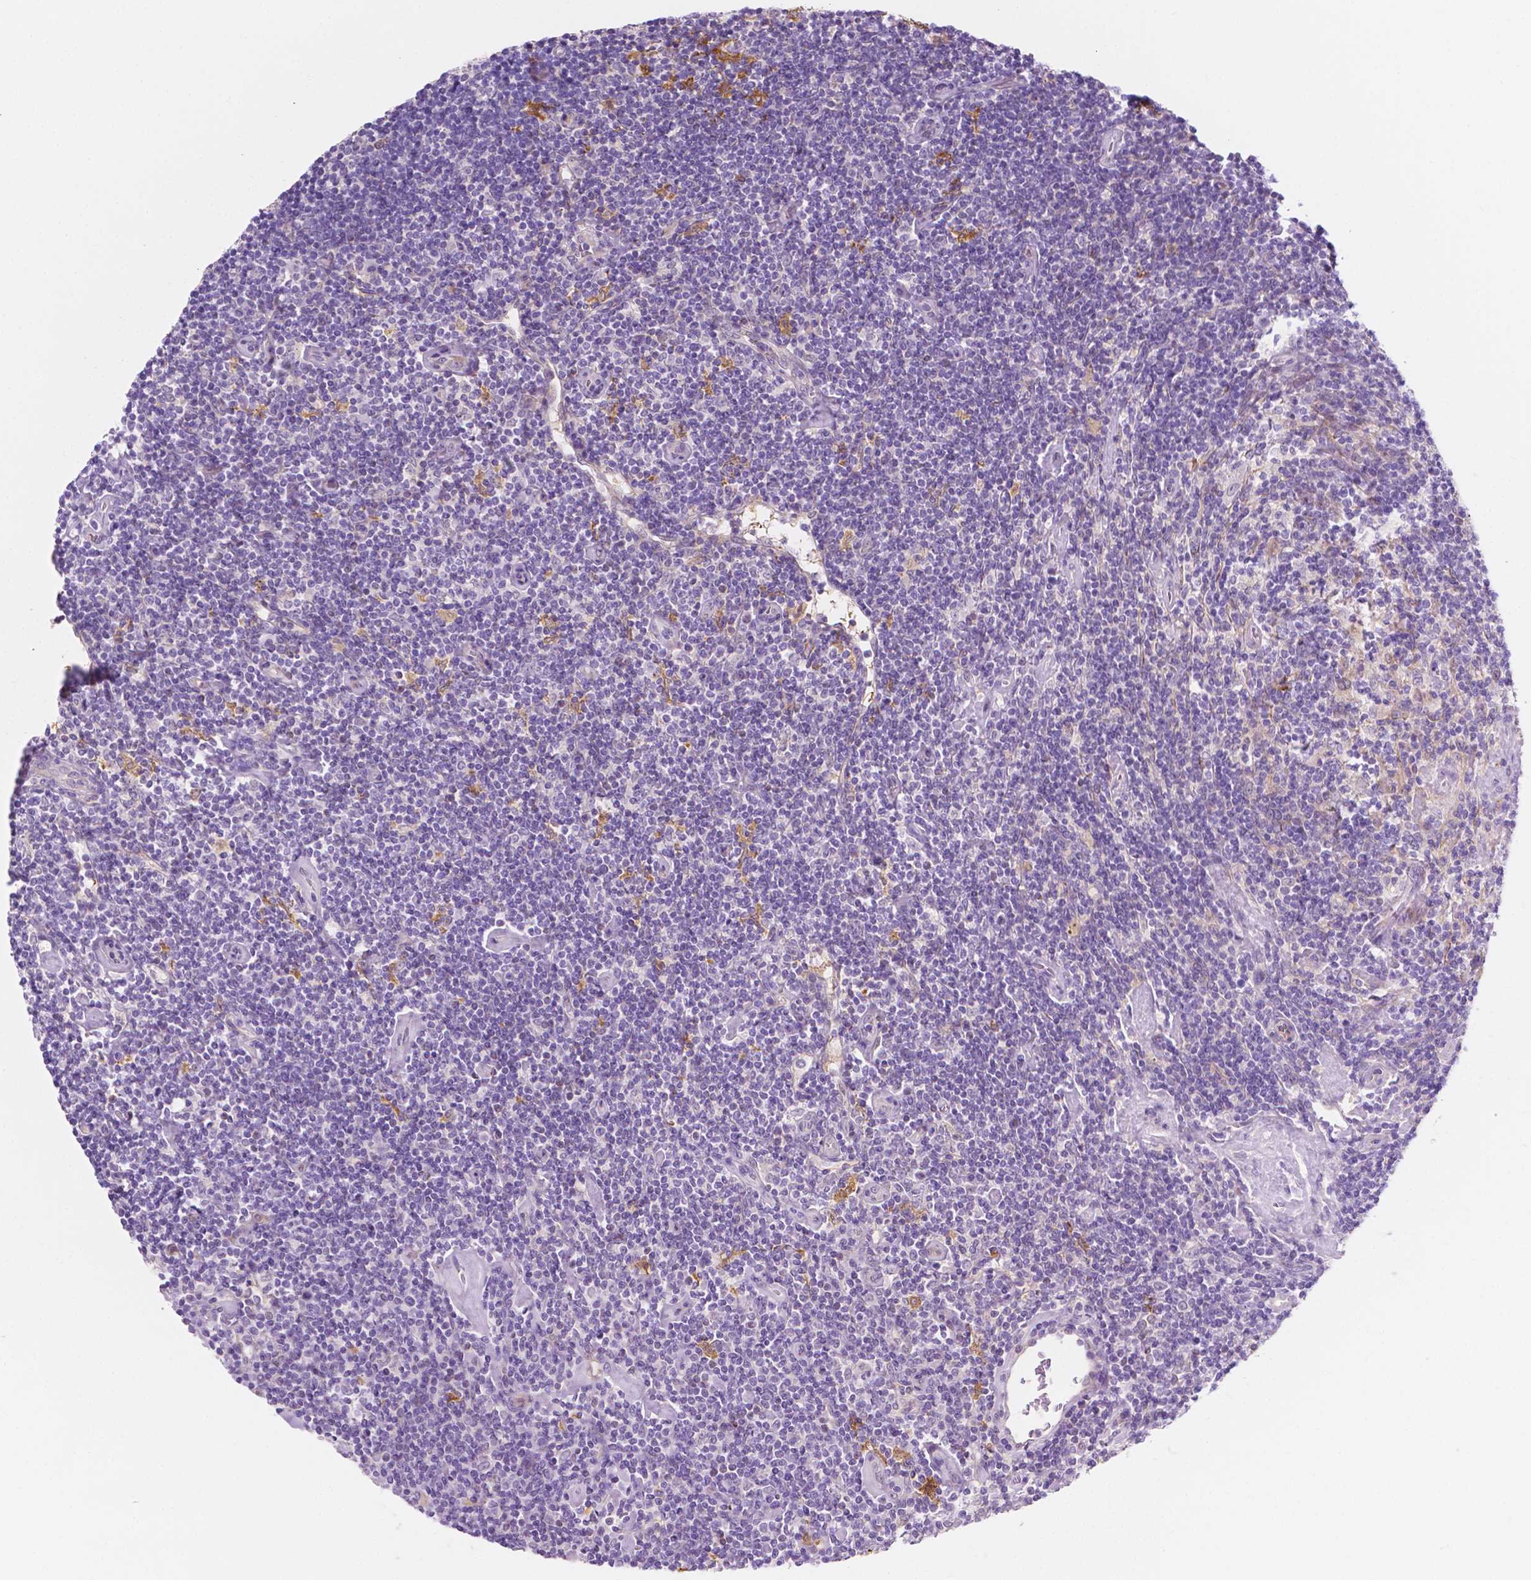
{"staining": {"intensity": "negative", "quantity": "none", "location": "none"}, "tissue": "lymphoma", "cell_type": "Tumor cells", "image_type": "cancer", "snomed": [{"axis": "morphology", "description": "Hodgkin's disease, NOS"}, {"axis": "topography", "description": "Lymph node"}], "caption": "Protein analysis of Hodgkin's disease exhibits no significant positivity in tumor cells.", "gene": "EPPK1", "patient": {"sex": "male", "age": 40}}